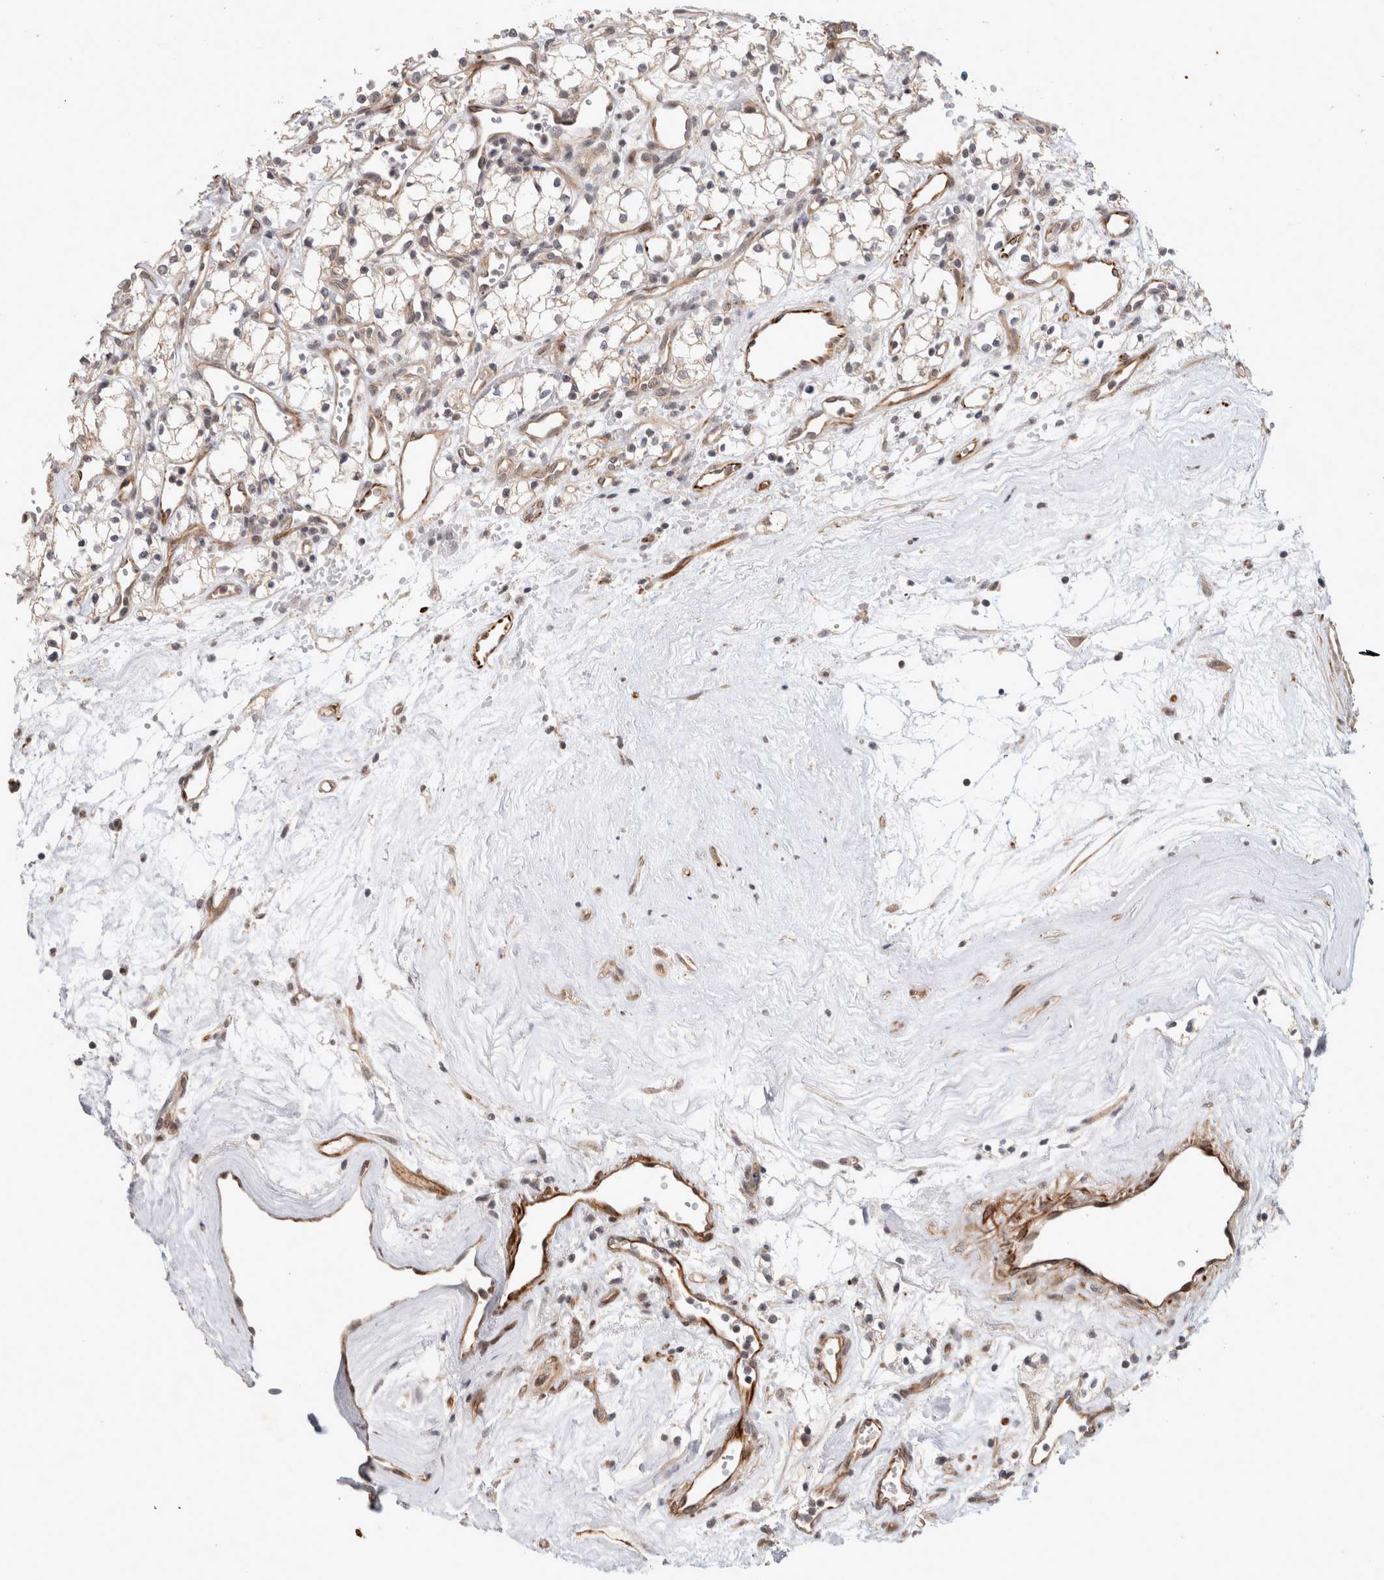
{"staining": {"intensity": "weak", "quantity": "25%-75%", "location": "cytoplasmic/membranous"}, "tissue": "renal cancer", "cell_type": "Tumor cells", "image_type": "cancer", "snomed": [{"axis": "morphology", "description": "Adenocarcinoma, NOS"}, {"axis": "topography", "description": "Kidney"}], "caption": "The image exhibits staining of adenocarcinoma (renal), revealing weak cytoplasmic/membranous protein positivity (brown color) within tumor cells.", "gene": "CRISPLD1", "patient": {"sex": "male", "age": 59}}